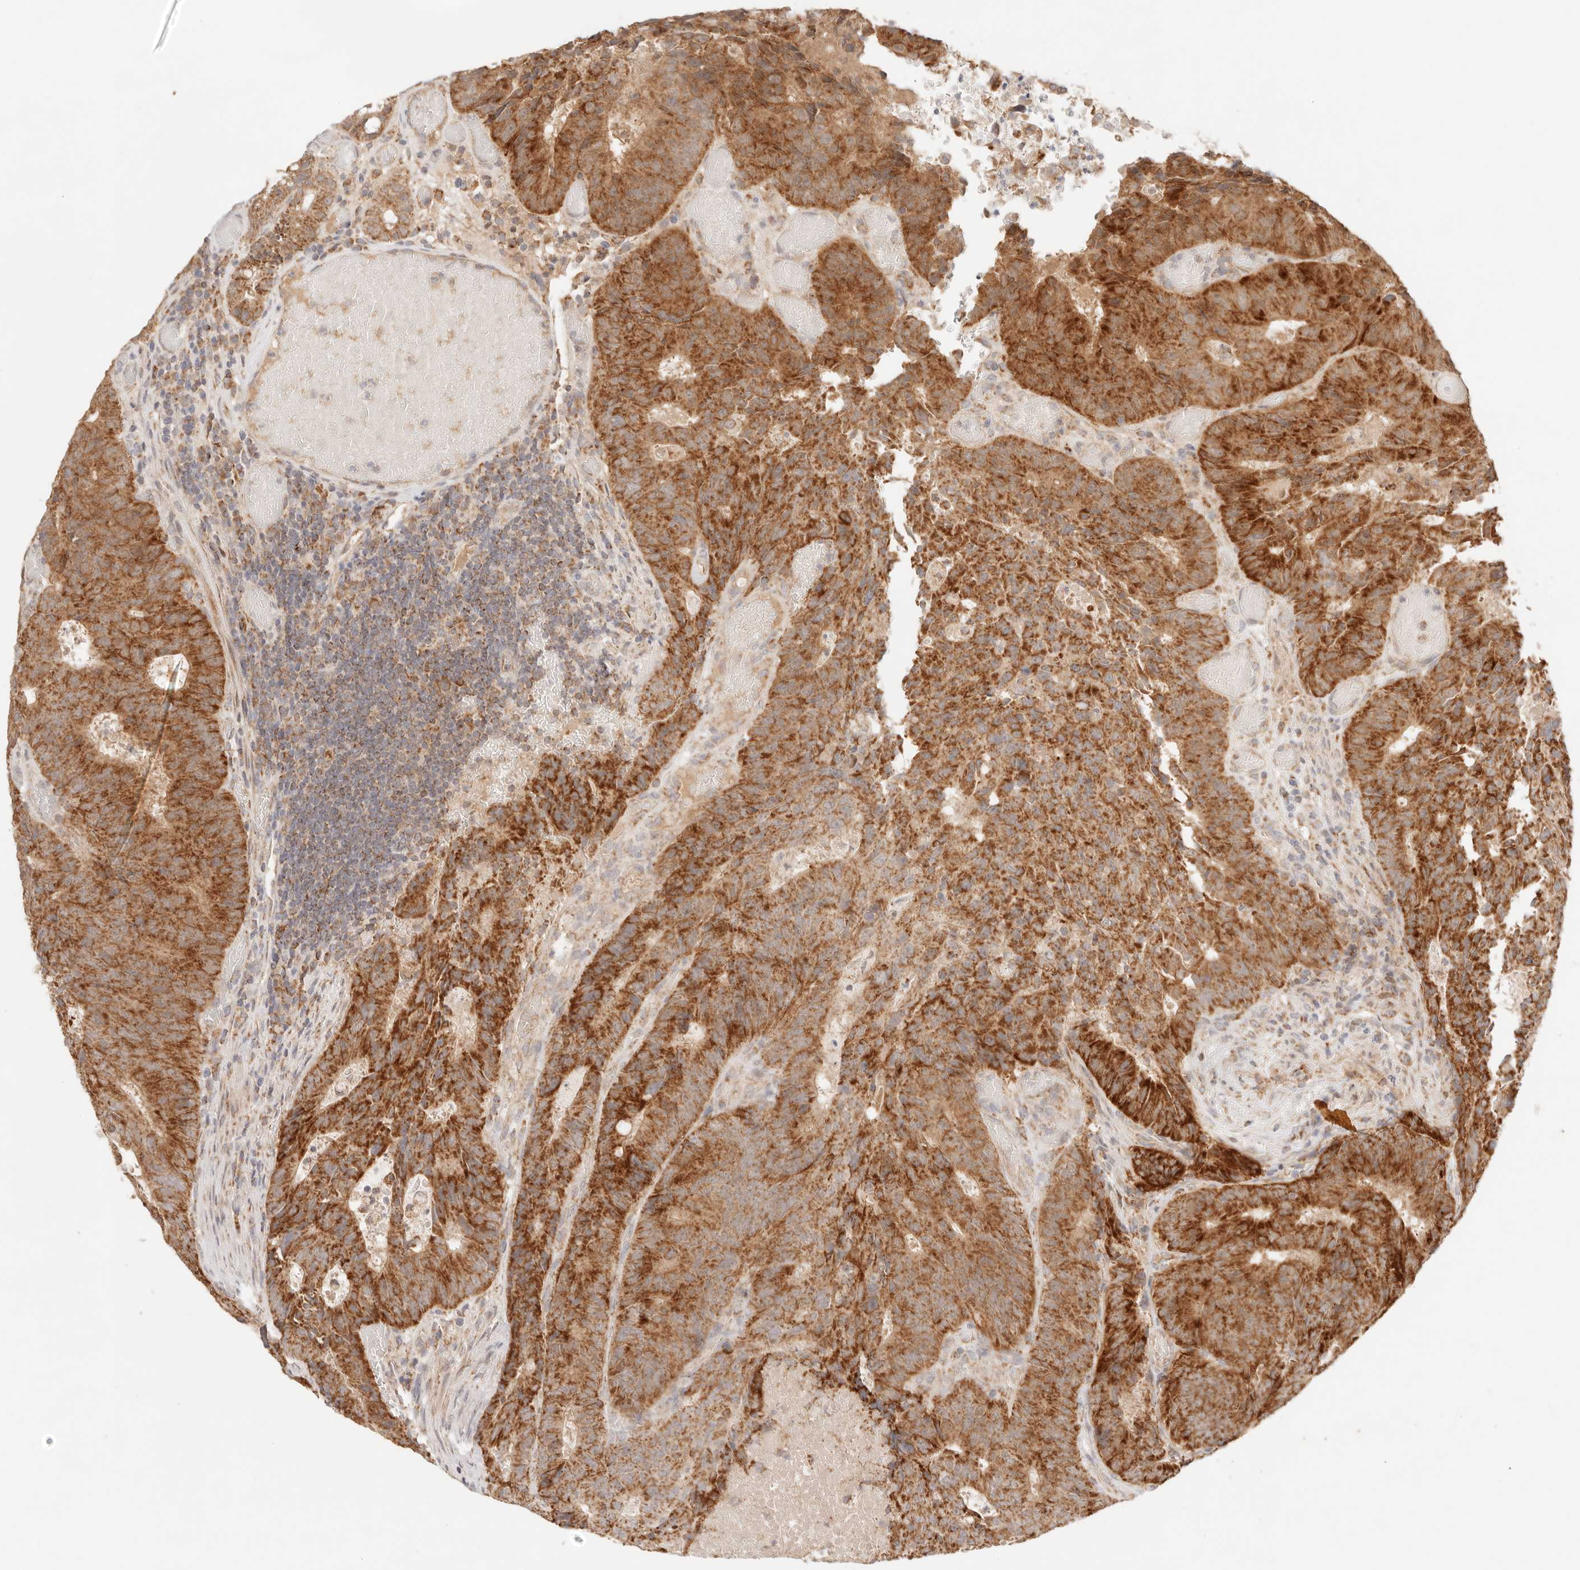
{"staining": {"intensity": "strong", "quantity": ">75%", "location": "cytoplasmic/membranous"}, "tissue": "colorectal cancer", "cell_type": "Tumor cells", "image_type": "cancer", "snomed": [{"axis": "morphology", "description": "Adenocarcinoma, NOS"}, {"axis": "topography", "description": "Colon"}], "caption": "A high-resolution histopathology image shows immunohistochemistry (IHC) staining of colorectal cancer (adenocarcinoma), which shows strong cytoplasmic/membranous staining in about >75% of tumor cells.", "gene": "COA6", "patient": {"sex": "male", "age": 87}}